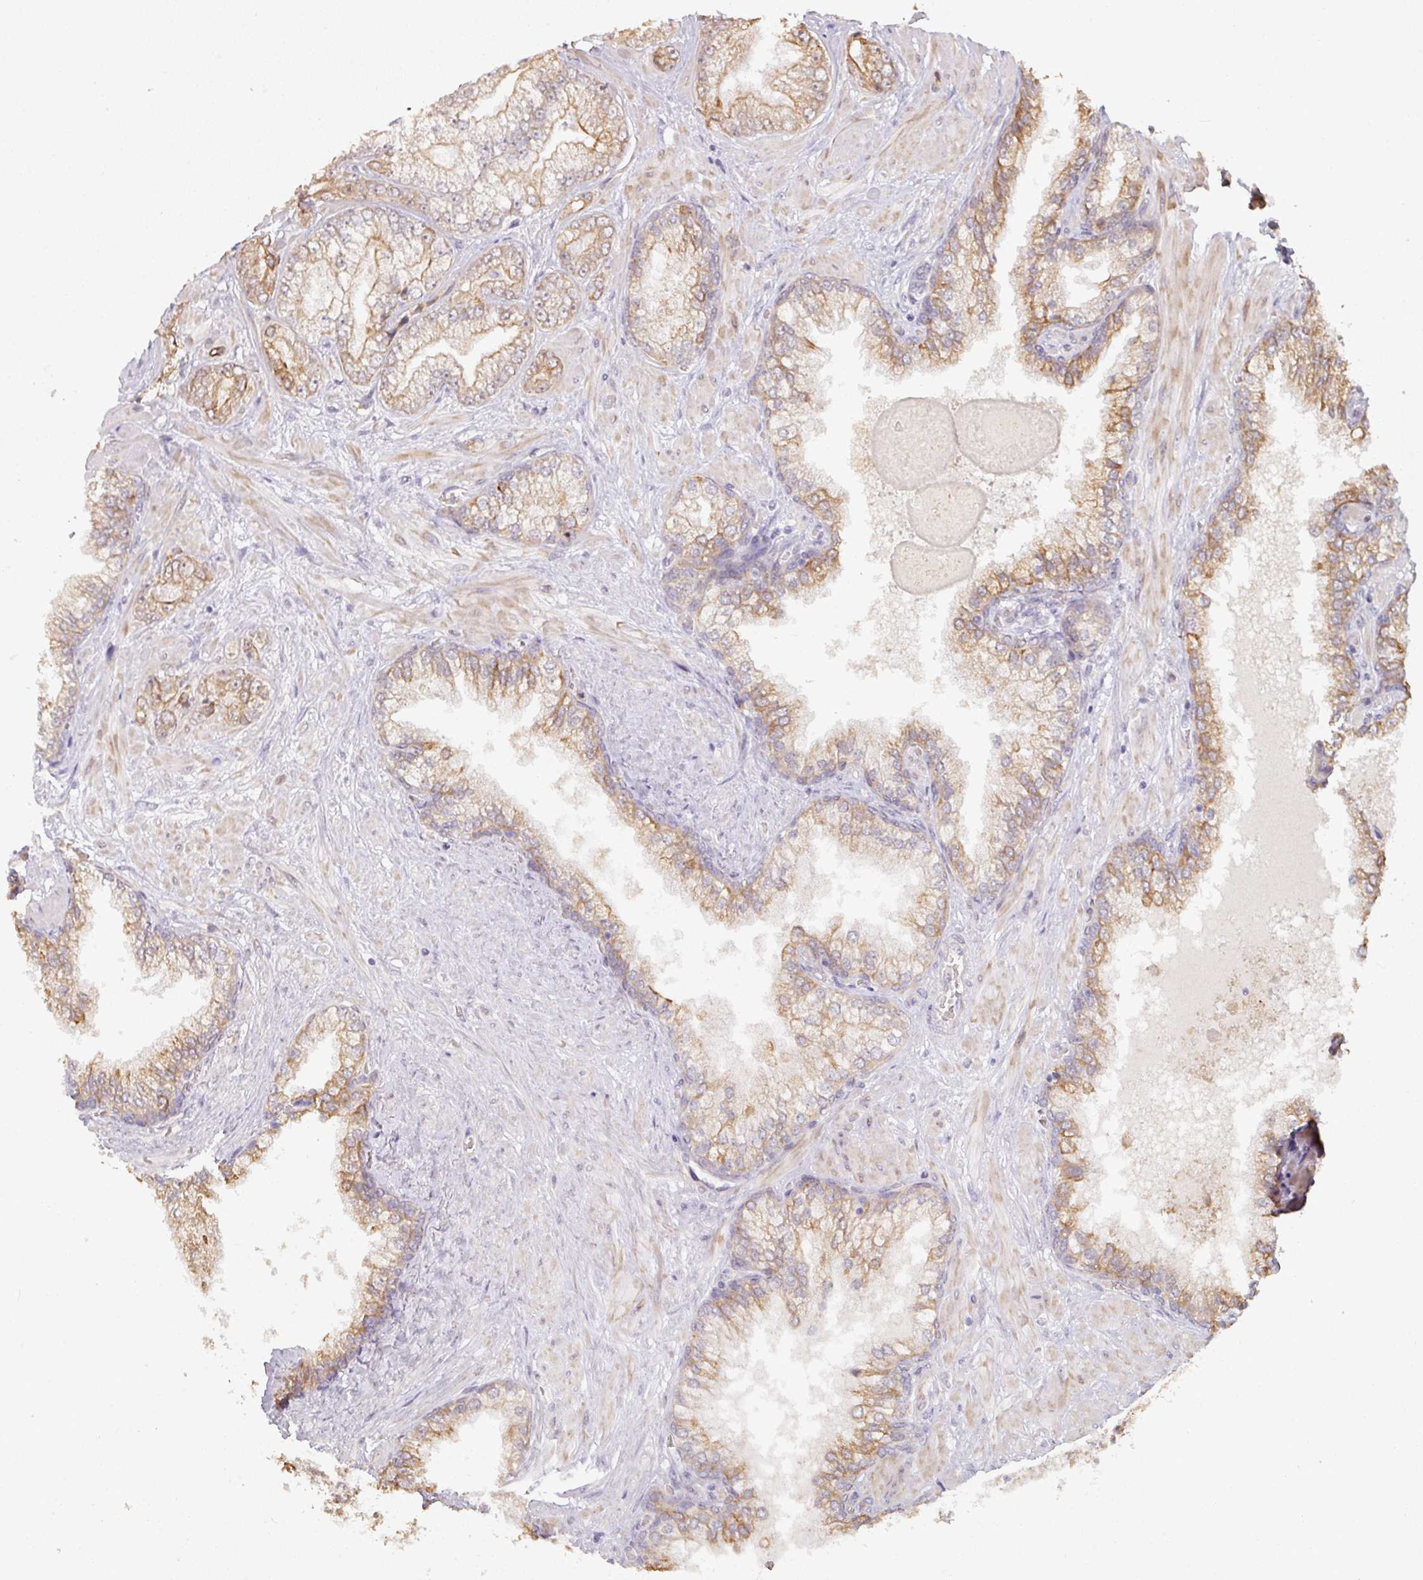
{"staining": {"intensity": "moderate", "quantity": "25%-75%", "location": "cytoplasmic/membranous"}, "tissue": "prostate cancer", "cell_type": "Tumor cells", "image_type": "cancer", "snomed": [{"axis": "morphology", "description": "Adenocarcinoma, Low grade"}, {"axis": "topography", "description": "Prostate"}], "caption": "DAB immunohistochemical staining of human prostate cancer (low-grade adenocarcinoma) shows moderate cytoplasmic/membranous protein expression in approximately 25%-75% of tumor cells. Ihc stains the protein of interest in brown and the nuclei are stained blue.", "gene": "GTF2H3", "patient": {"sex": "male", "age": 57}}